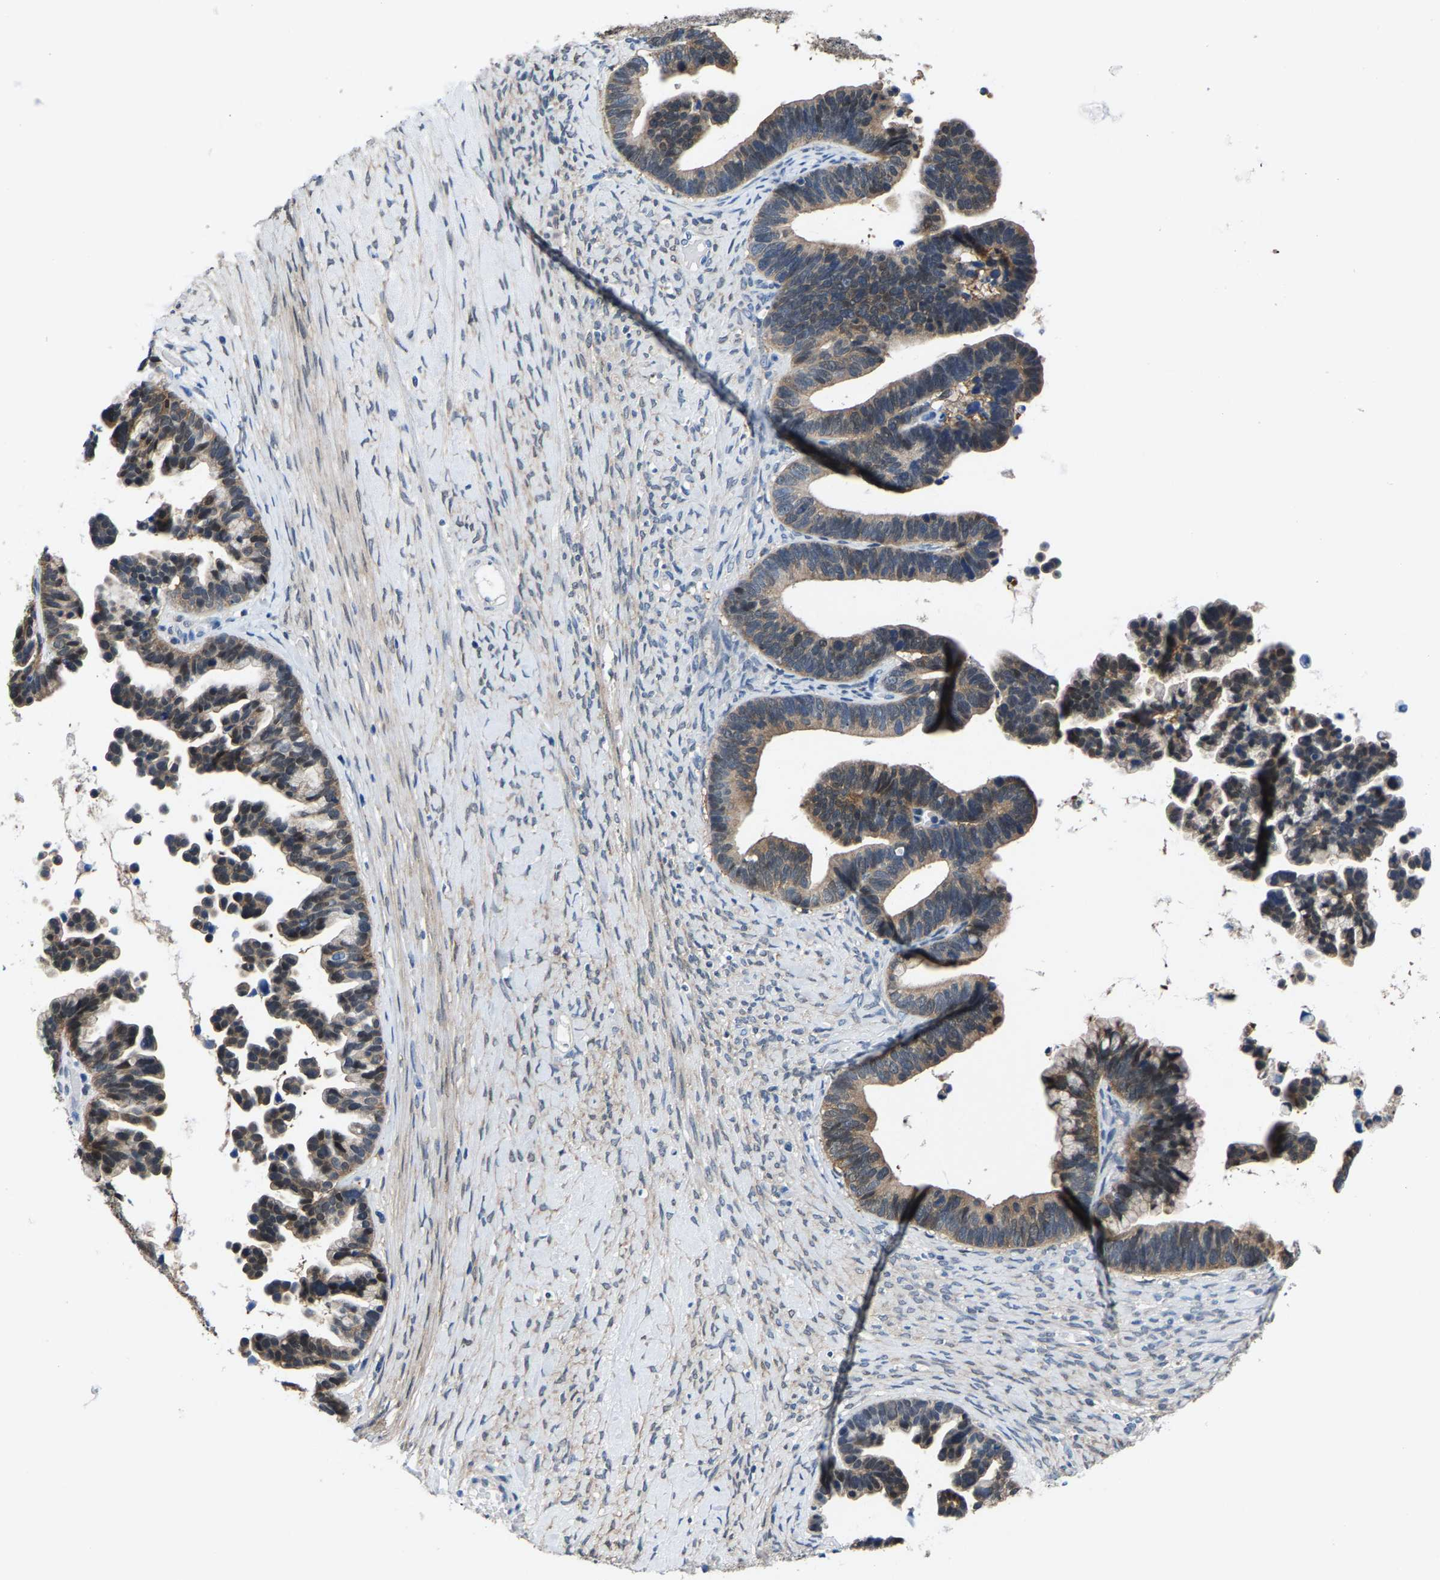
{"staining": {"intensity": "weak", "quantity": ">75%", "location": "cytoplasmic/membranous"}, "tissue": "ovarian cancer", "cell_type": "Tumor cells", "image_type": "cancer", "snomed": [{"axis": "morphology", "description": "Cystadenocarcinoma, serous, NOS"}, {"axis": "topography", "description": "Ovary"}], "caption": "Human ovarian serous cystadenocarcinoma stained with a brown dye exhibits weak cytoplasmic/membranous positive staining in about >75% of tumor cells.", "gene": "SSH3", "patient": {"sex": "female", "age": 56}}